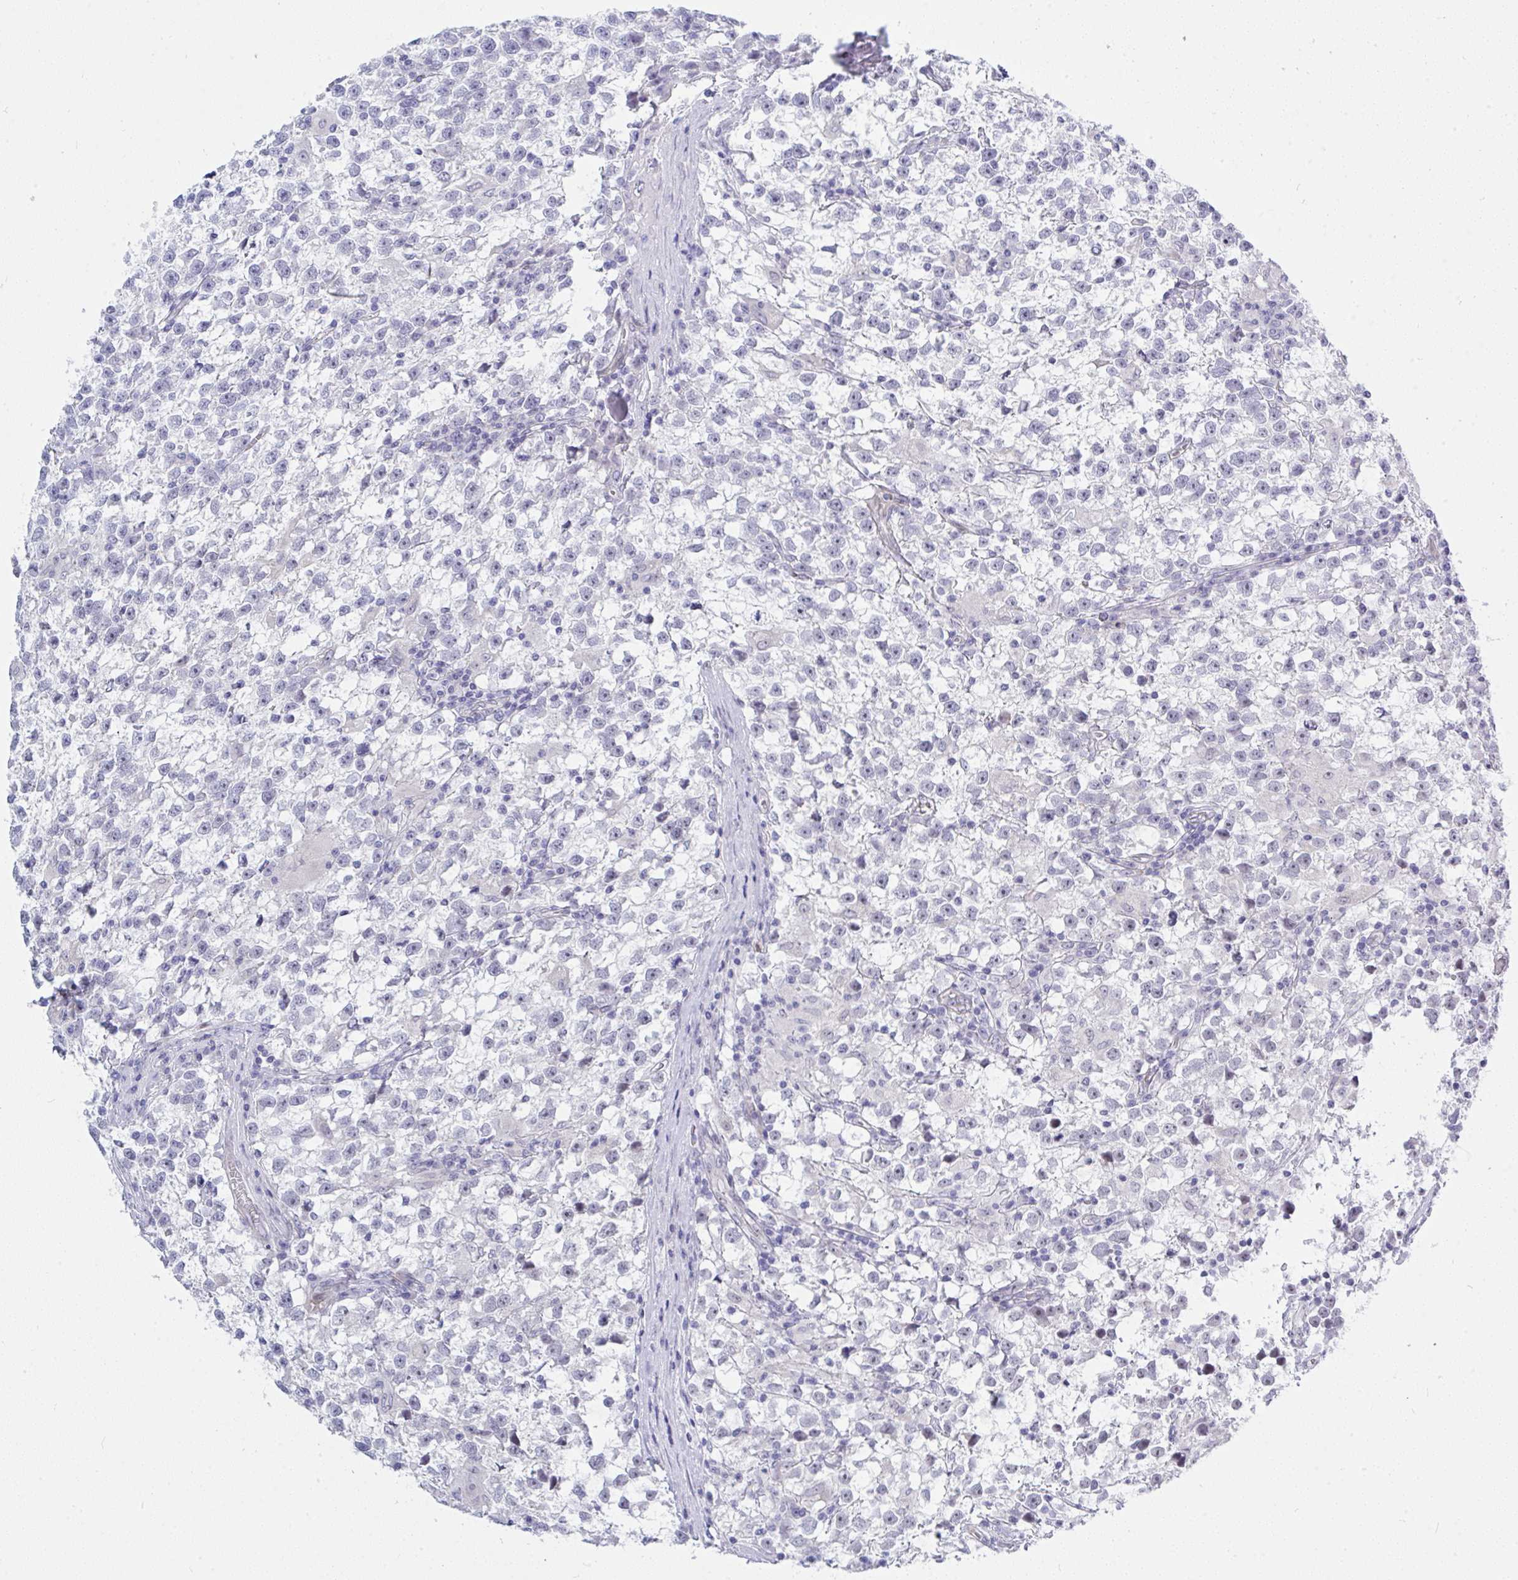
{"staining": {"intensity": "negative", "quantity": "none", "location": "none"}, "tissue": "testis cancer", "cell_type": "Tumor cells", "image_type": "cancer", "snomed": [{"axis": "morphology", "description": "Seminoma, NOS"}, {"axis": "topography", "description": "Testis"}], "caption": "IHC image of testis seminoma stained for a protein (brown), which reveals no expression in tumor cells. (Brightfield microscopy of DAB IHC at high magnification).", "gene": "MFSD4A", "patient": {"sex": "male", "age": 31}}